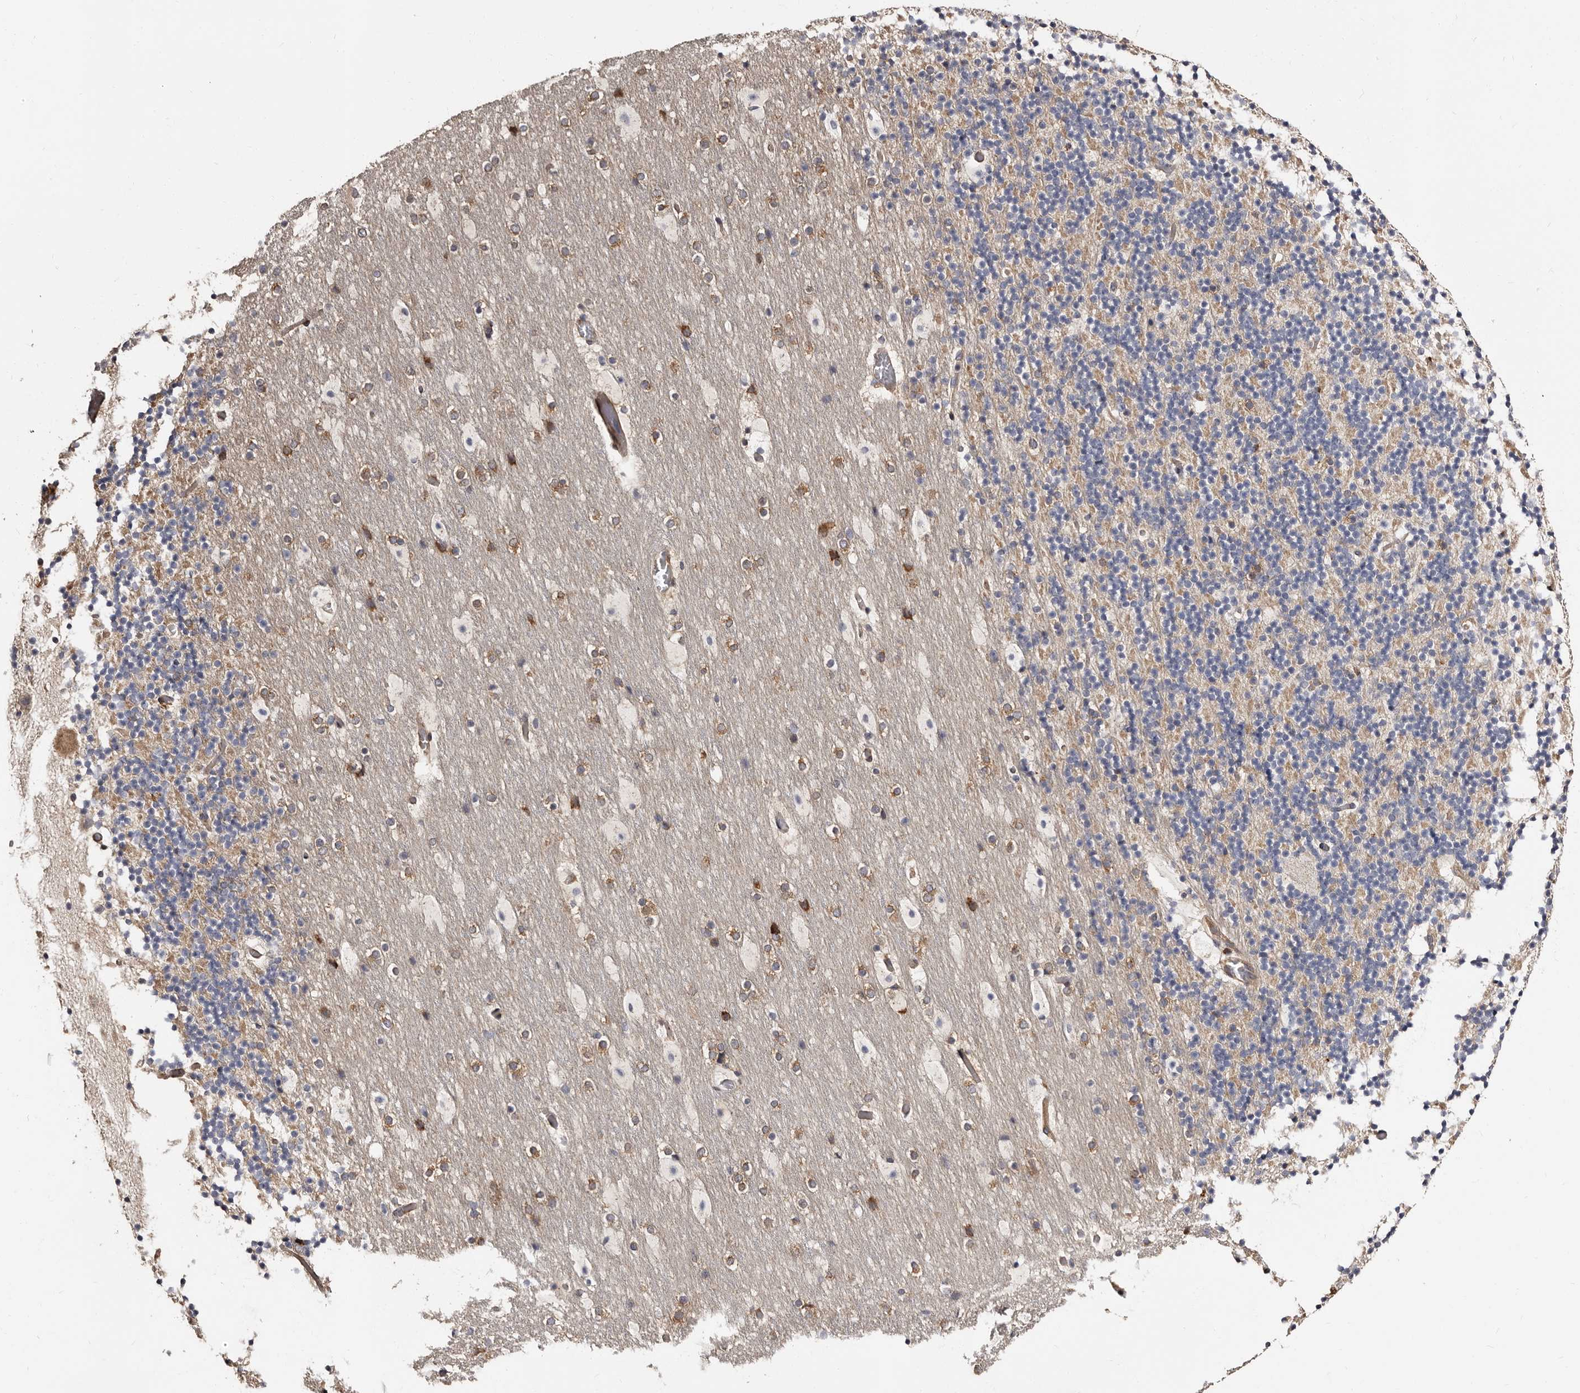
{"staining": {"intensity": "weak", "quantity": ">75%", "location": "cytoplasmic/membranous"}, "tissue": "cerebellum", "cell_type": "Cells in granular layer", "image_type": "normal", "snomed": [{"axis": "morphology", "description": "Normal tissue, NOS"}, {"axis": "topography", "description": "Cerebellum"}], "caption": "This histopathology image exhibits immunohistochemistry (IHC) staining of normal cerebellum, with low weak cytoplasmic/membranous staining in approximately >75% of cells in granular layer.", "gene": "TBC1D22B", "patient": {"sex": "male", "age": 57}}